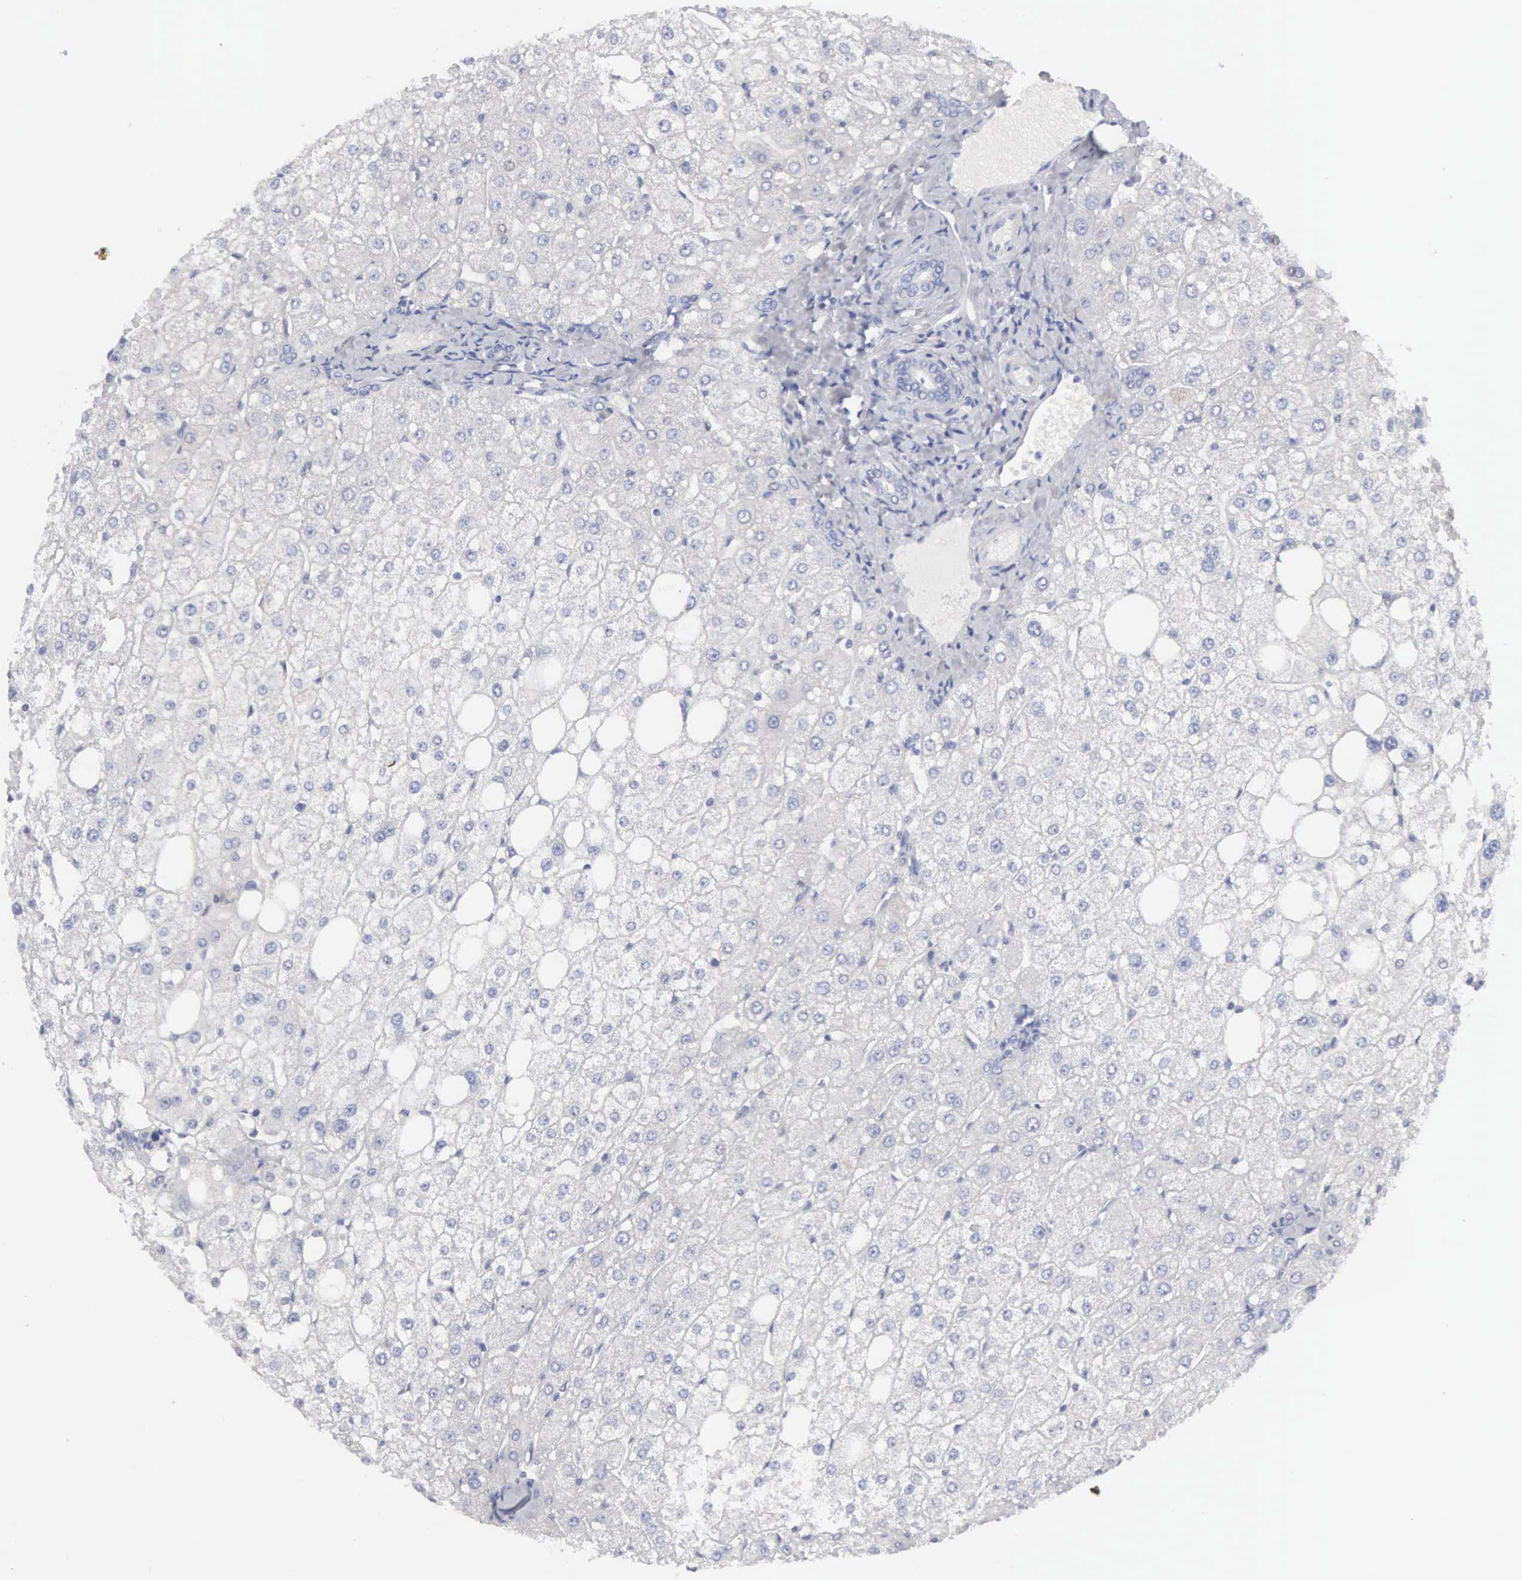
{"staining": {"intensity": "negative", "quantity": "none", "location": "none"}, "tissue": "liver", "cell_type": "Cholangiocytes", "image_type": "normal", "snomed": [{"axis": "morphology", "description": "Normal tissue, NOS"}, {"axis": "topography", "description": "Liver"}], "caption": "A high-resolution histopathology image shows immunohistochemistry staining of benign liver, which demonstrates no significant staining in cholangiocytes.", "gene": "MNAT1", "patient": {"sex": "male", "age": 35}}